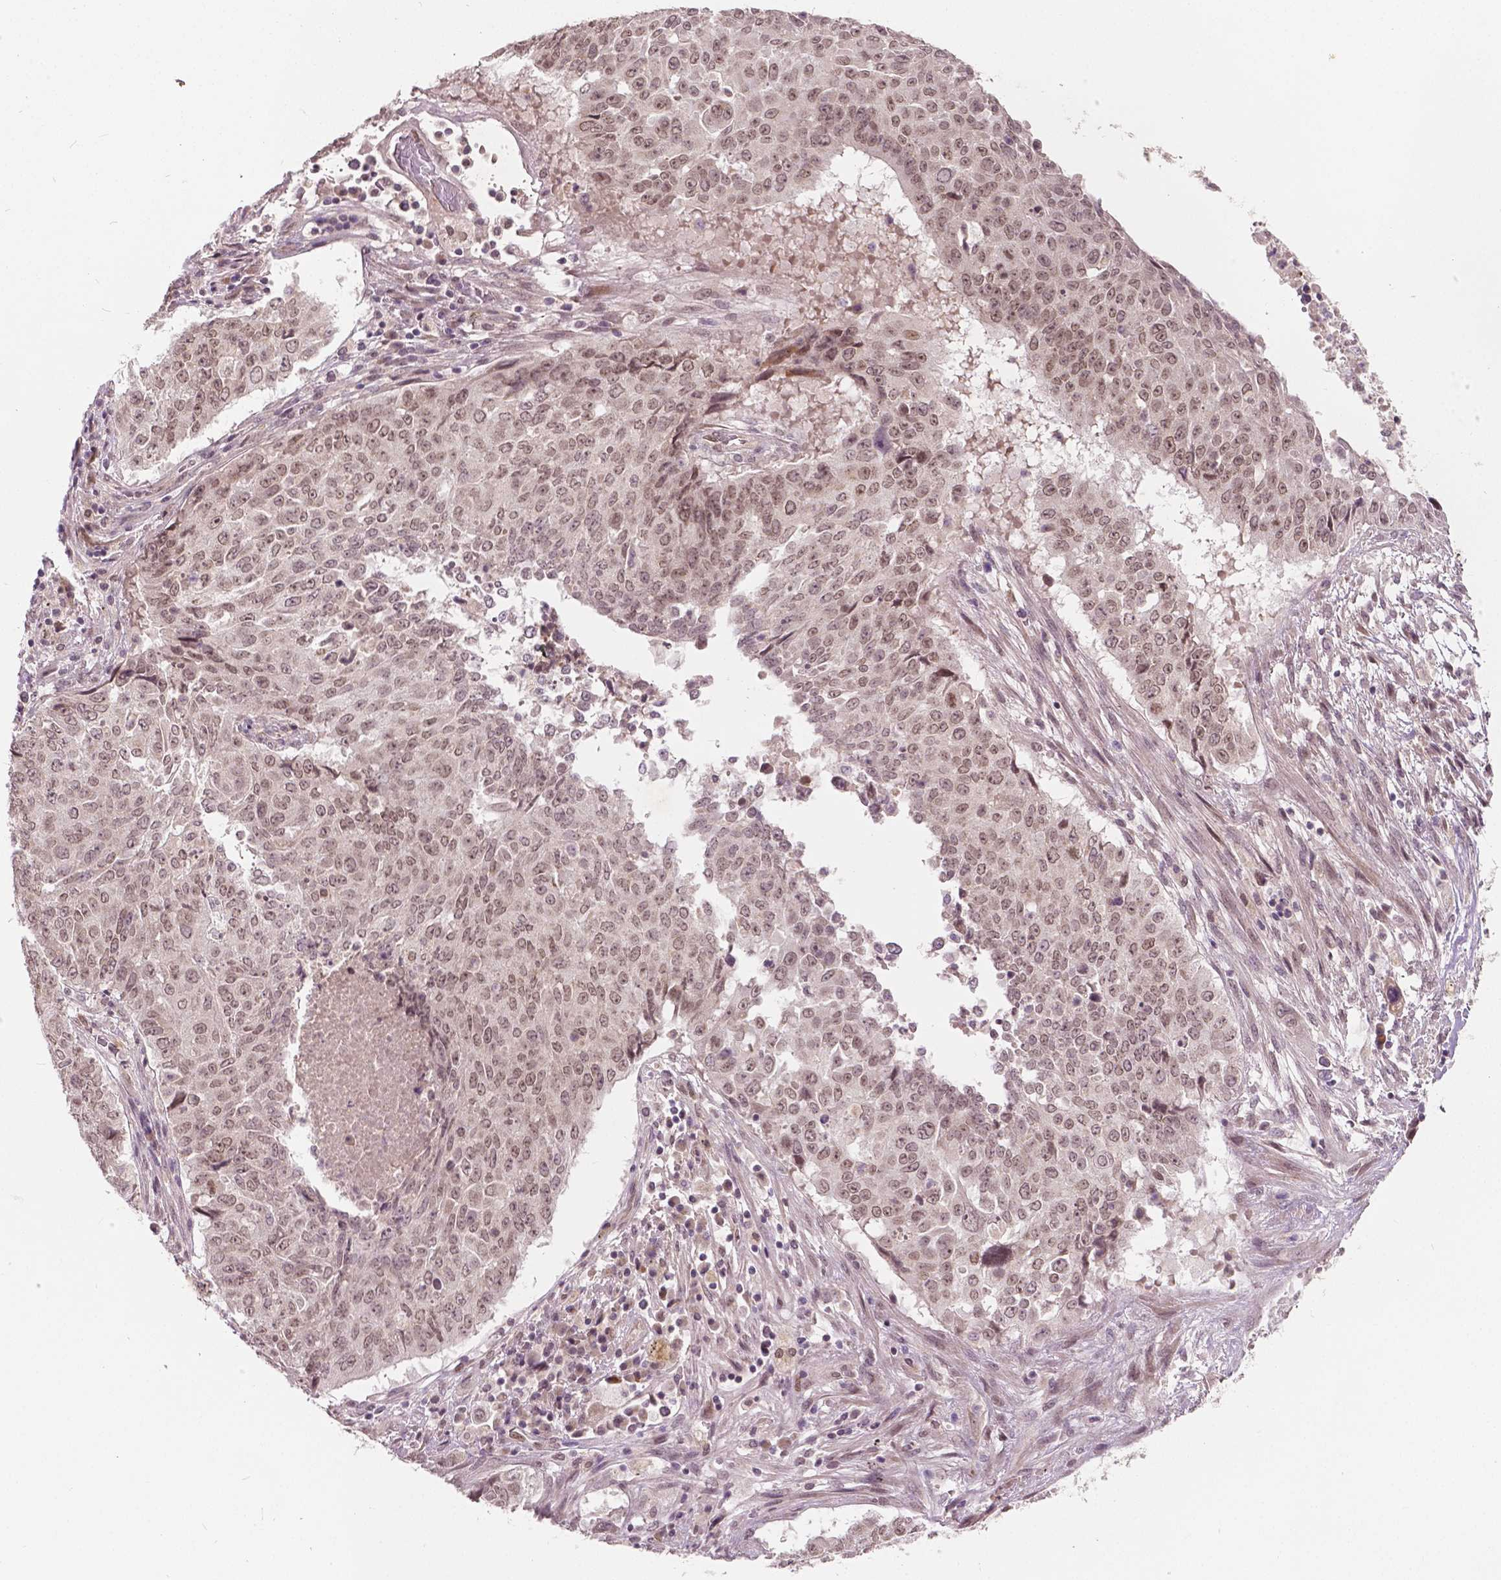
{"staining": {"intensity": "weak", "quantity": ">75%", "location": "cytoplasmic/membranous,nuclear"}, "tissue": "lung cancer", "cell_type": "Tumor cells", "image_type": "cancer", "snomed": [{"axis": "morphology", "description": "Normal tissue, NOS"}, {"axis": "morphology", "description": "Squamous cell carcinoma, NOS"}, {"axis": "topography", "description": "Bronchus"}, {"axis": "topography", "description": "Lung"}], "caption": "Lung cancer tissue exhibits weak cytoplasmic/membranous and nuclear expression in about >75% of tumor cells, visualized by immunohistochemistry.", "gene": "HMBOX1", "patient": {"sex": "male", "age": 64}}